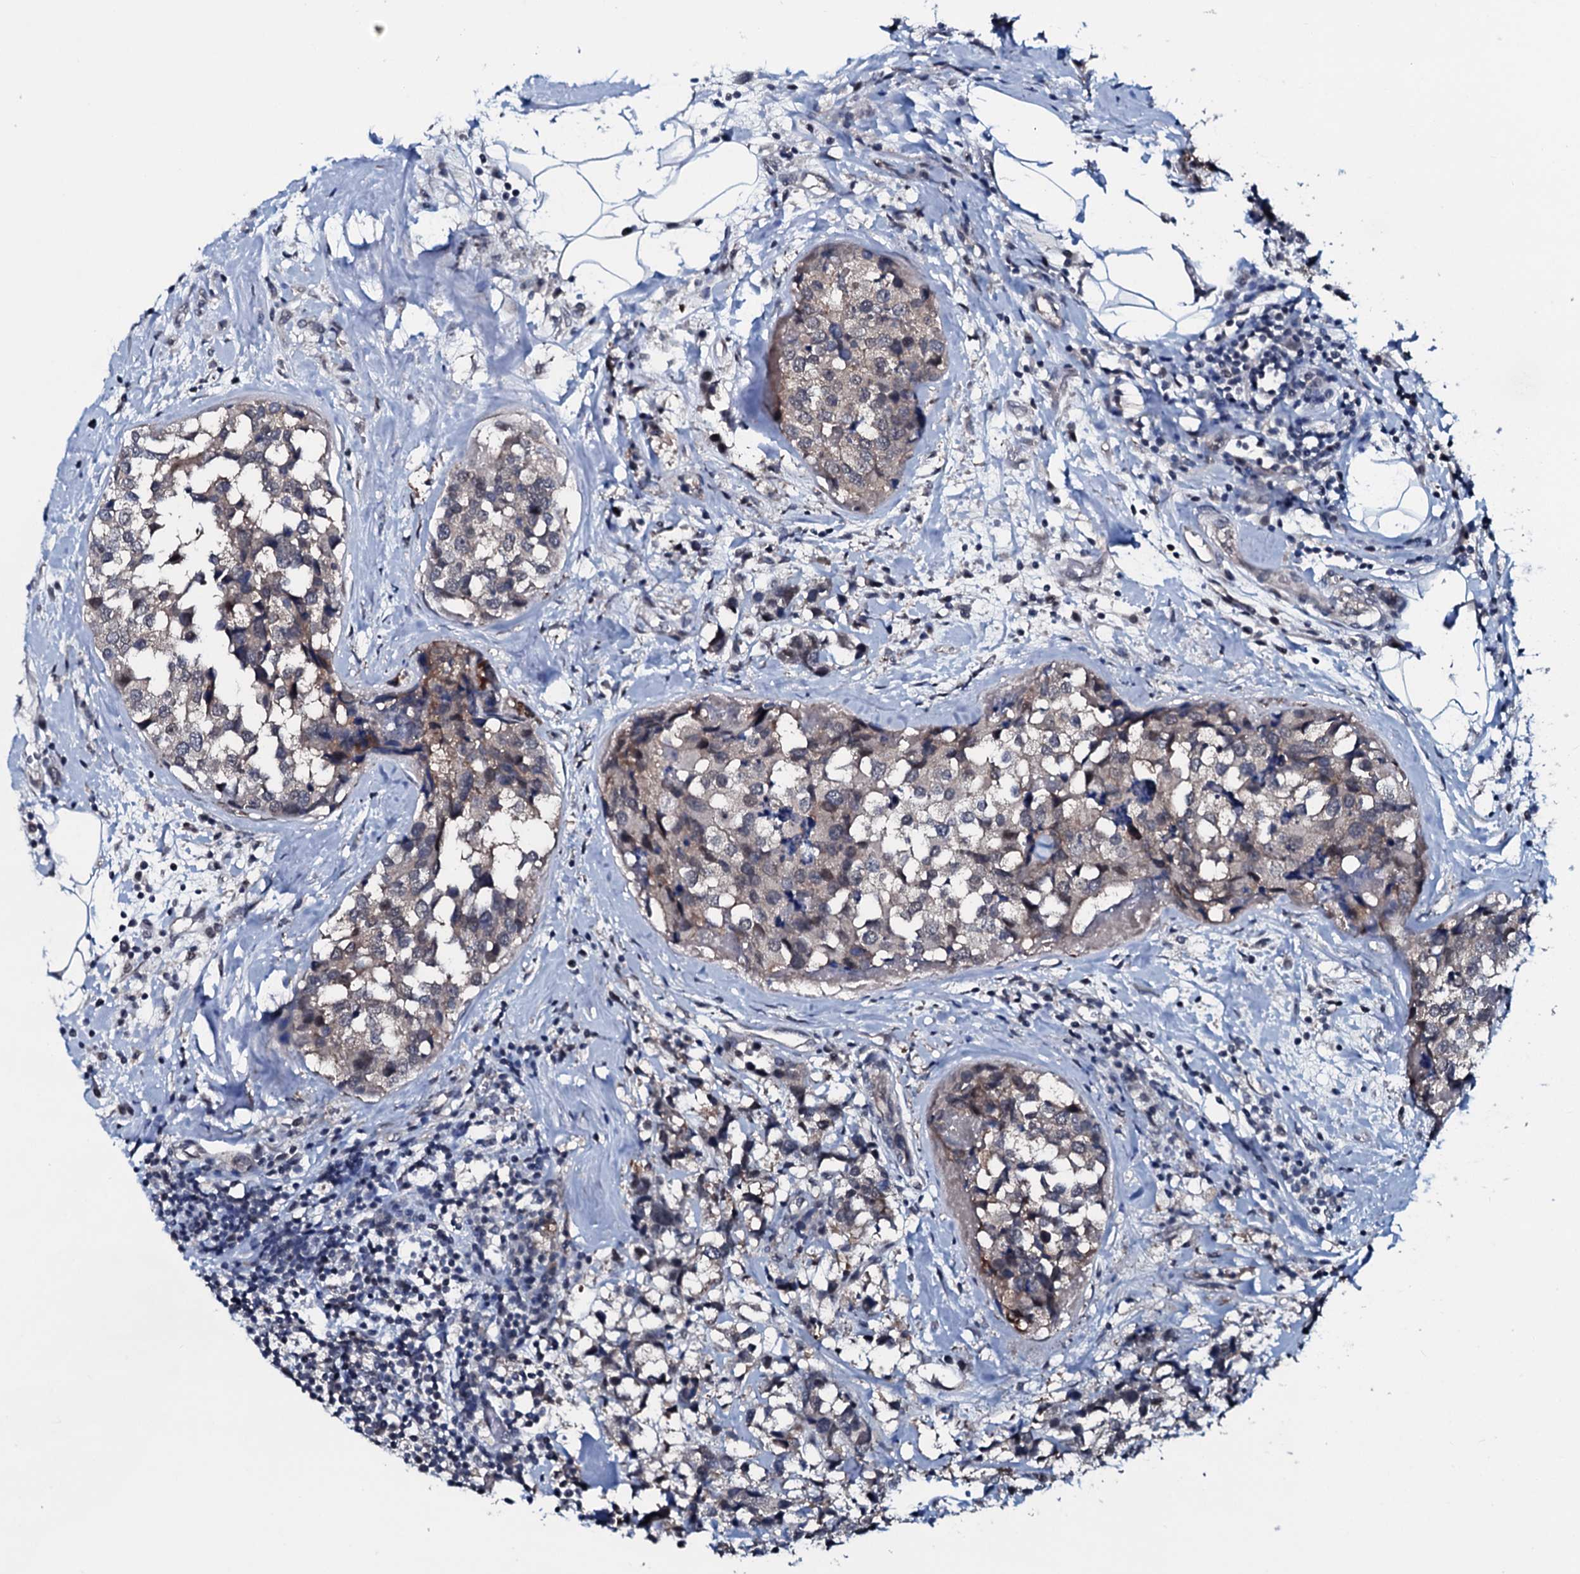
{"staining": {"intensity": "negative", "quantity": "none", "location": "none"}, "tissue": "breast cancer", "cell_type": "Tumor cells", "image_type": "cancer", "snomed": [{"axis": "morphology", "description": "Lobular carcinoma"}, {"axis": "topography", "description": "Breast"}], "caption": "The histopathology image demonstrates no significant positivity in tumor cells of breast lobular carcinoma.", "gene": "OGFOD2", "patient": {"sex": "female", "age": 59}}